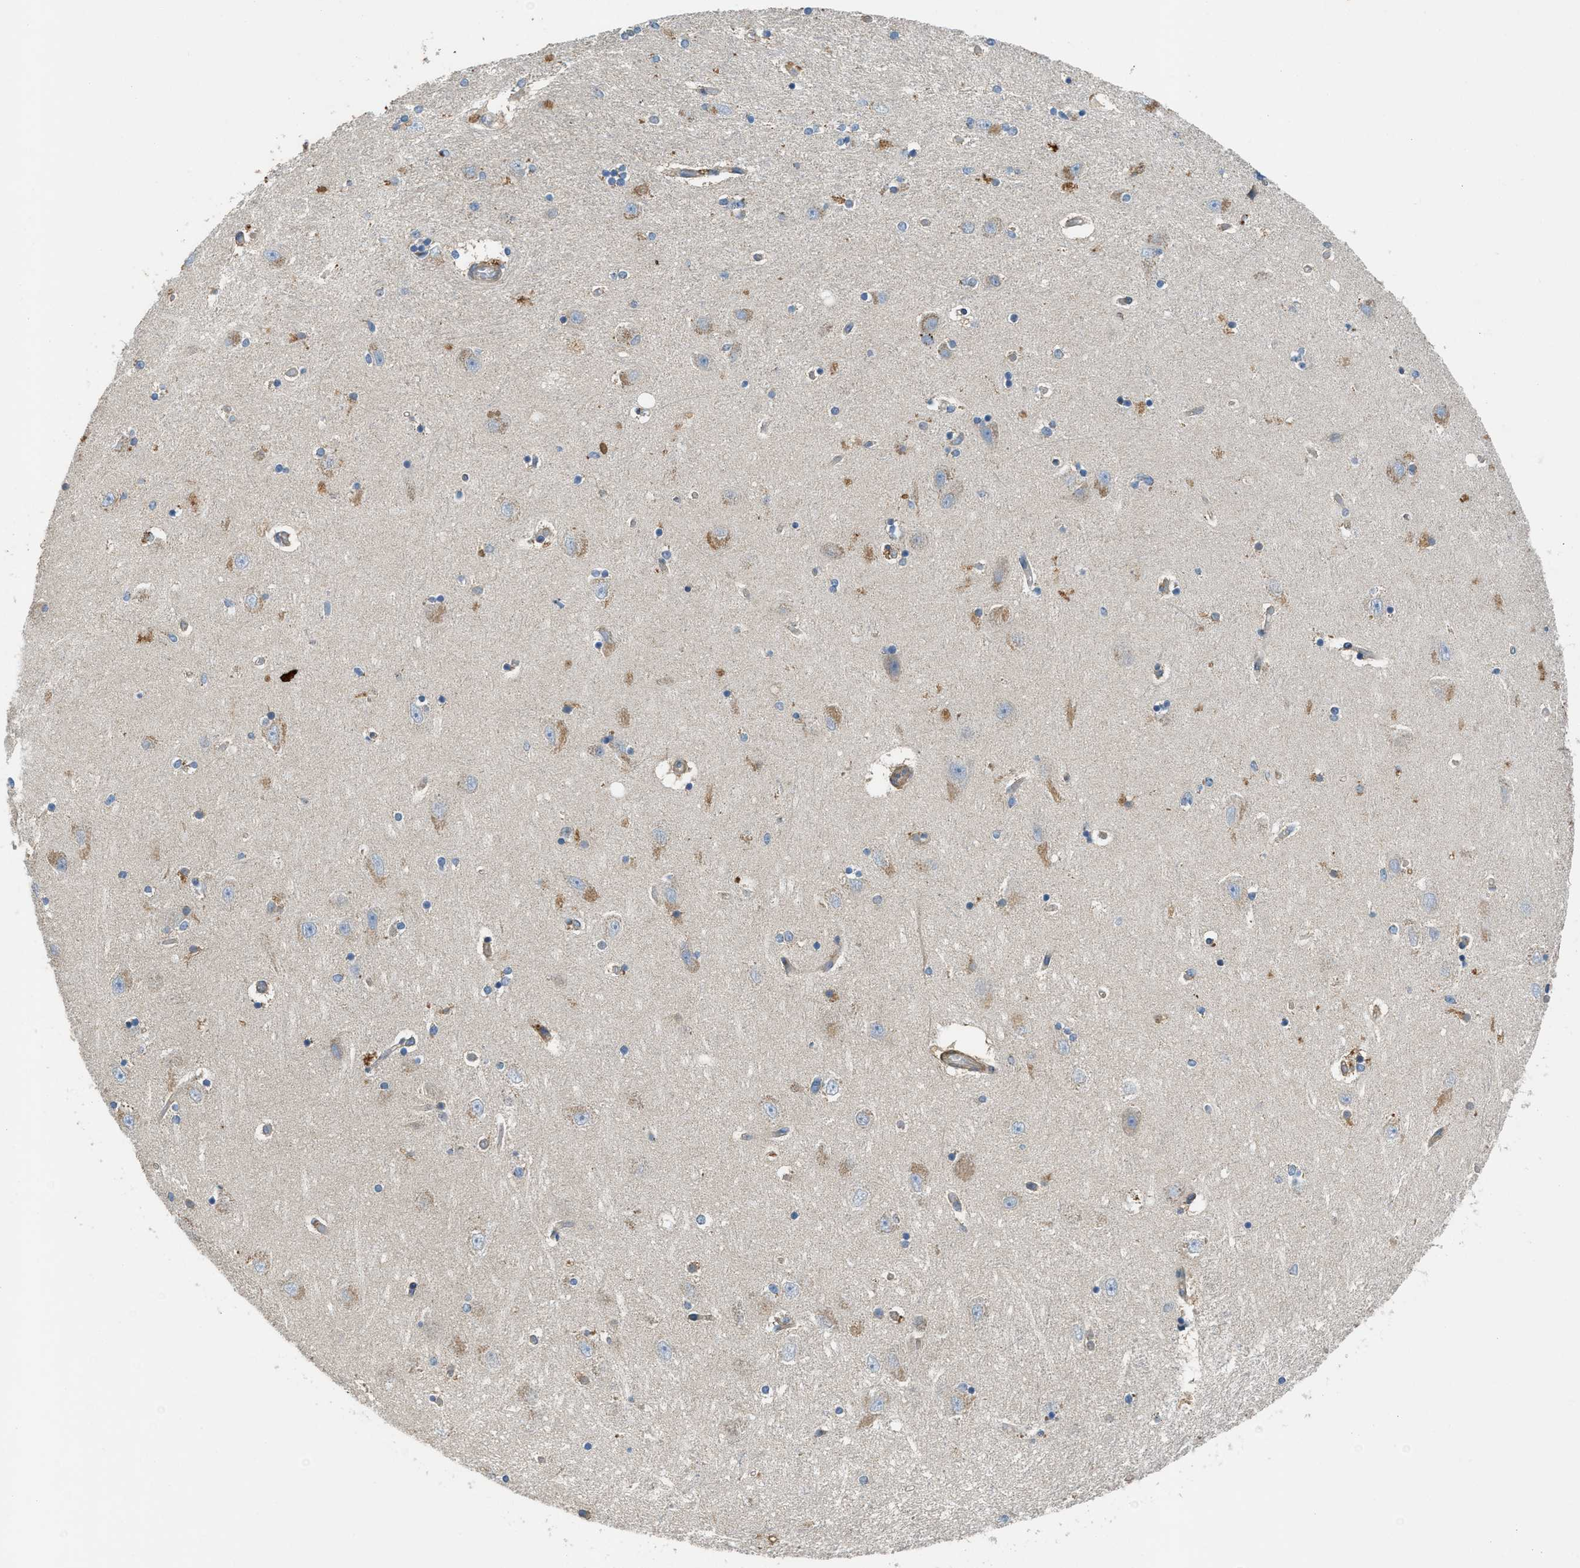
{"staining": {"intensity": "moderate", "quantity": "<25%", "location": "cytoplasmic/membranous"}, "tissue": "hippocampus", "cell_type": "Glial cells", "image_type": "normal", "snomed": [{"axis": "morphology", "description": "Normal tissue, NOS"}, {"axis": "topography", "description": "Hippocampus"}], "caption": "Immunohistochemistry (IHC) micrograph of unremarkable hippocampus: human hippocampus stained using immunohistochemistry shows low levels of moderate protein expression localized specifically in the cytoplasmic/membranous of glial cells, appearing as a cytoplasmic/membranous brown color.", "gene": "TMEM68", "patient": {"sex": "female", "age": 54}}